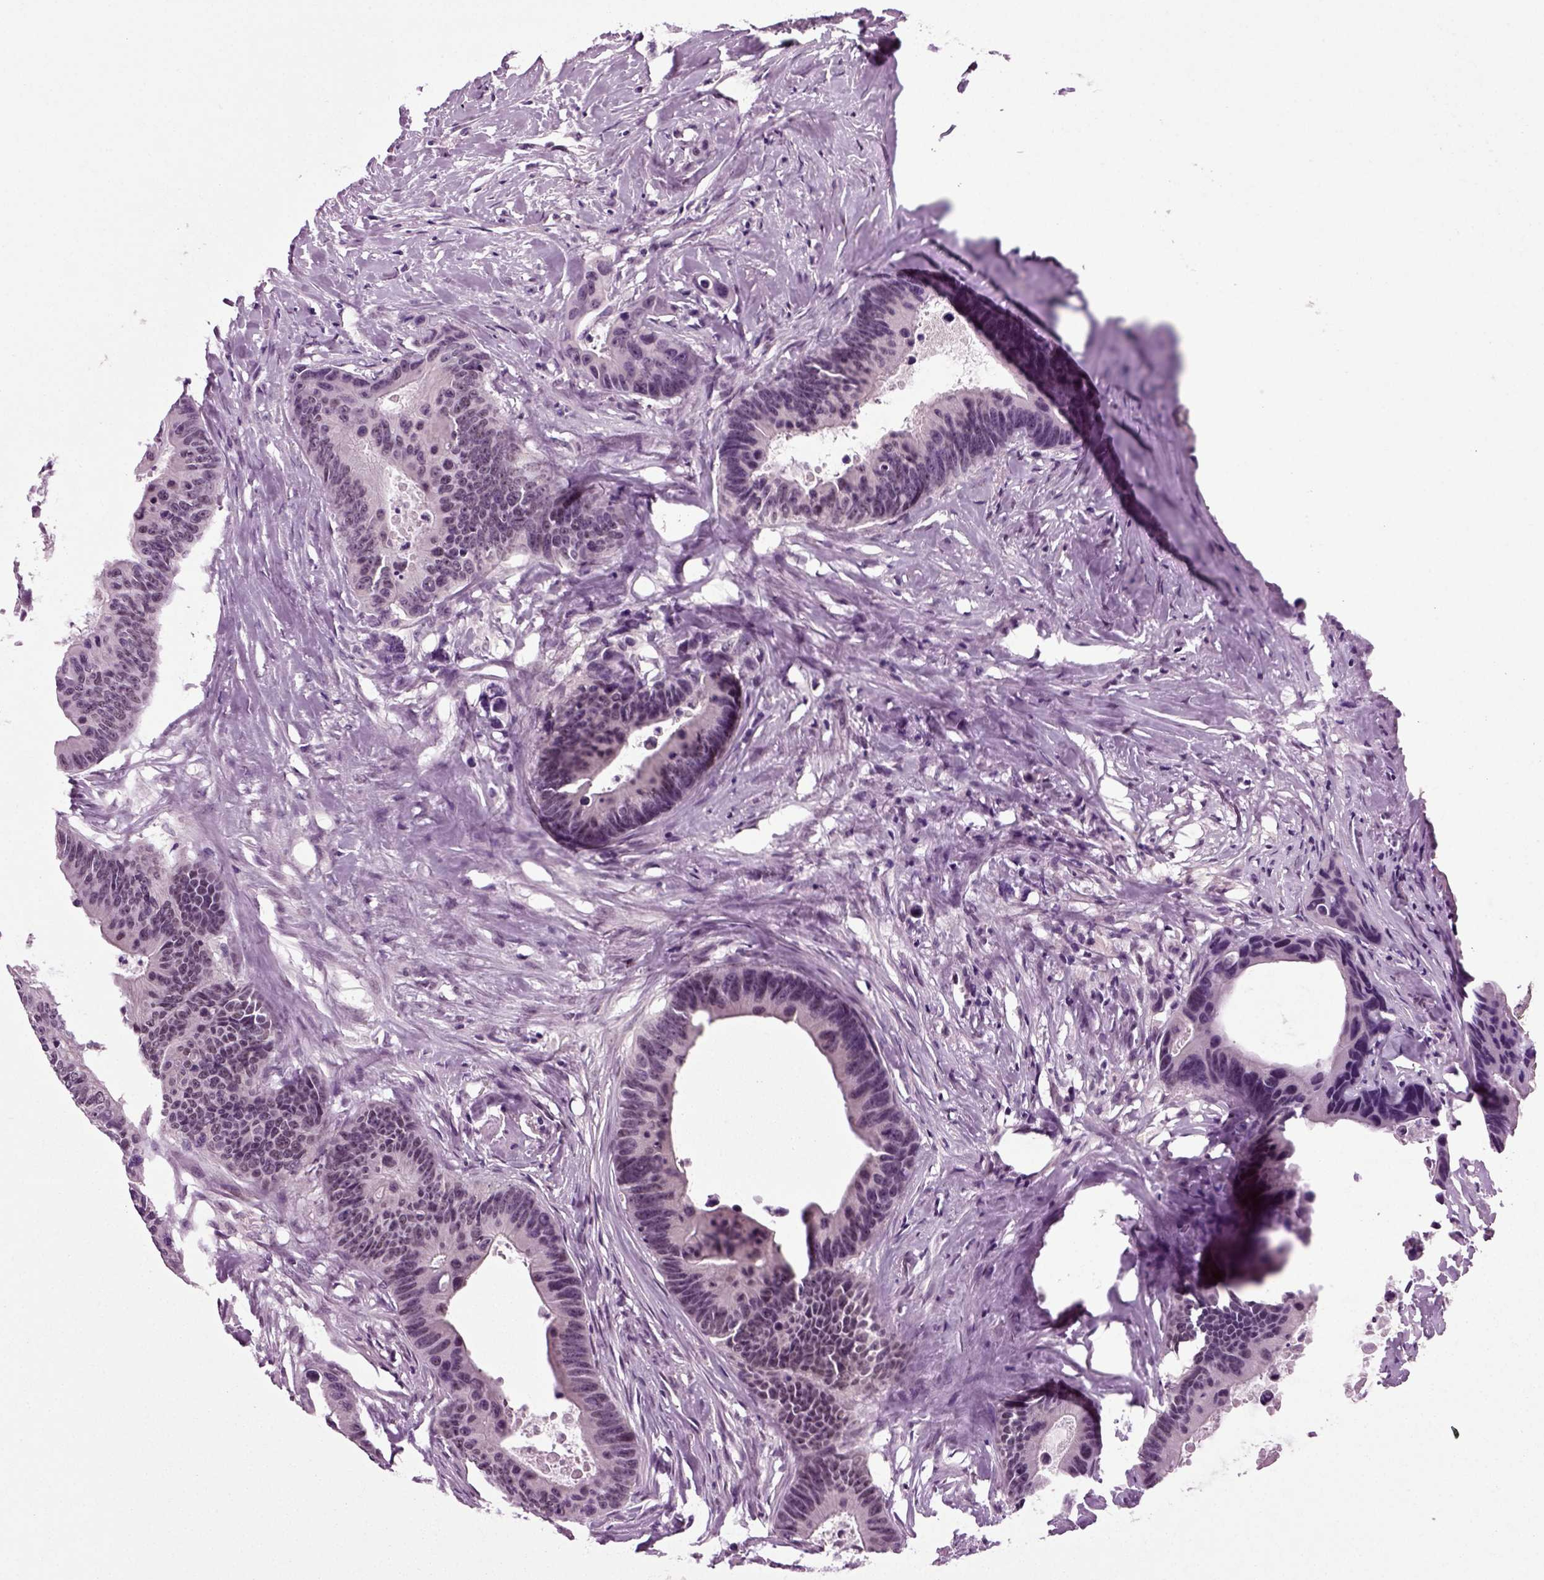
{"staining": {"intensity": "negative", "quantity": "none", "location": "none"}, "tissue": "colorectal cancer", "cell_type": "Tumor cells", "image_type": "cancer", "snomed": [{"axis": "morphology", "description": "Adenocarcinoma, NOS"}, {"axis": "topography", "description": "Colon"}], "caption": "This histopathology image is of colorectal cancer (adenocarcinoma) stained with immunohistochemistry (IHC) to label a protein in brown with the nuclei are counter-stained blue. There is no expression in tumor cells. The staining is performed using DAB brown chromogen with nuclei counter-stained in using hematoxylin.", "gene": "RCOR3", "patient": {"sex": "female", "age": 87}}